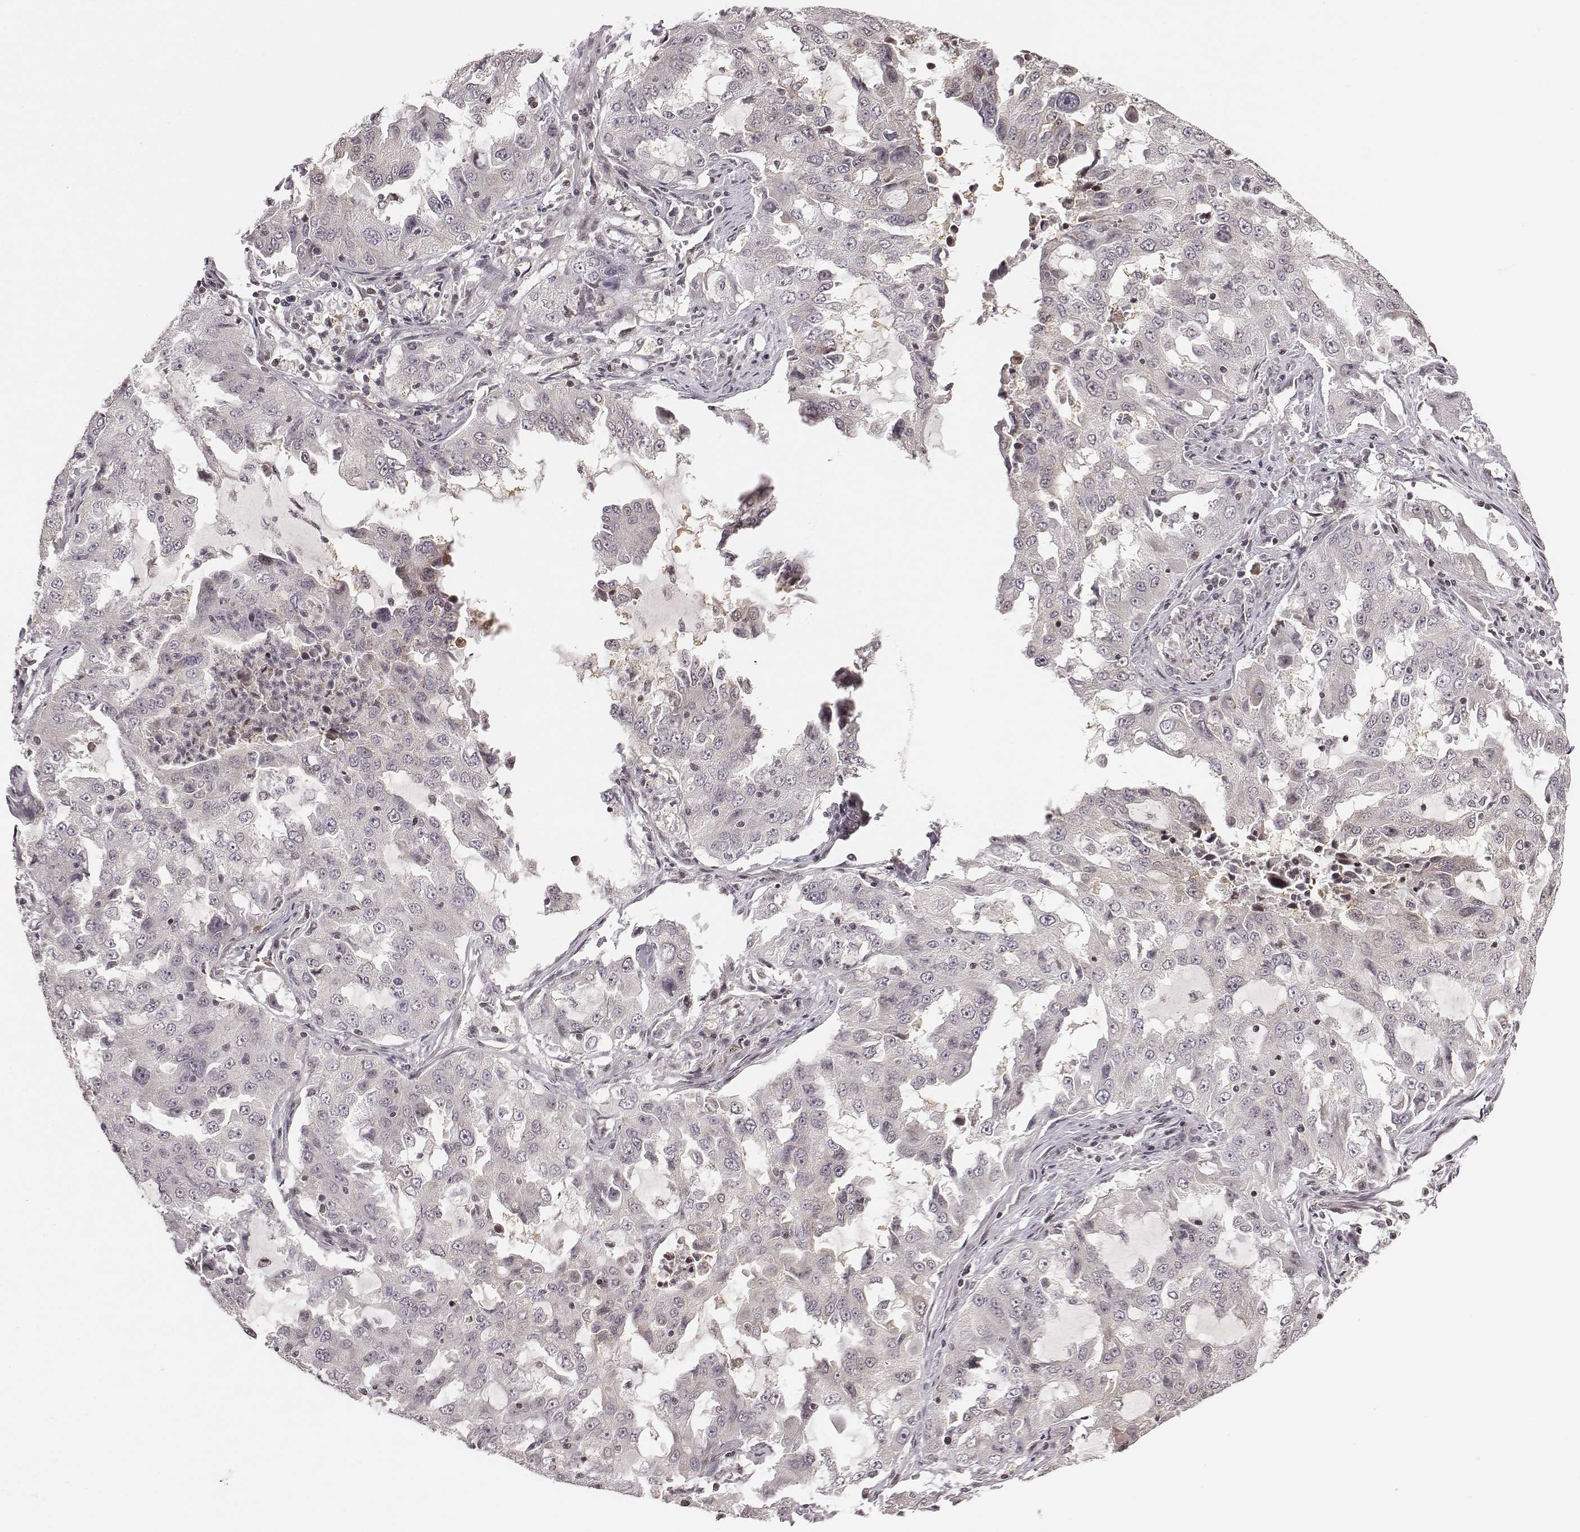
{"staining": {"intensity": "negative", "quantity": "none", "location": "none"}, "tissue": "lung cancer", "cell_type": "Tumor cells", "image_type": "cancer", "snomed": [{"axis": "morphology", "description": "Adenocarcinoma, NOS"}, {"axis": "topography", "description": "Lung"}], "caption": "IHC of human adenocarcinoma (lung) shows no staining in tumor cells.", "gene": "GRM4", "patient": {"sex": "female", "age": 61}}